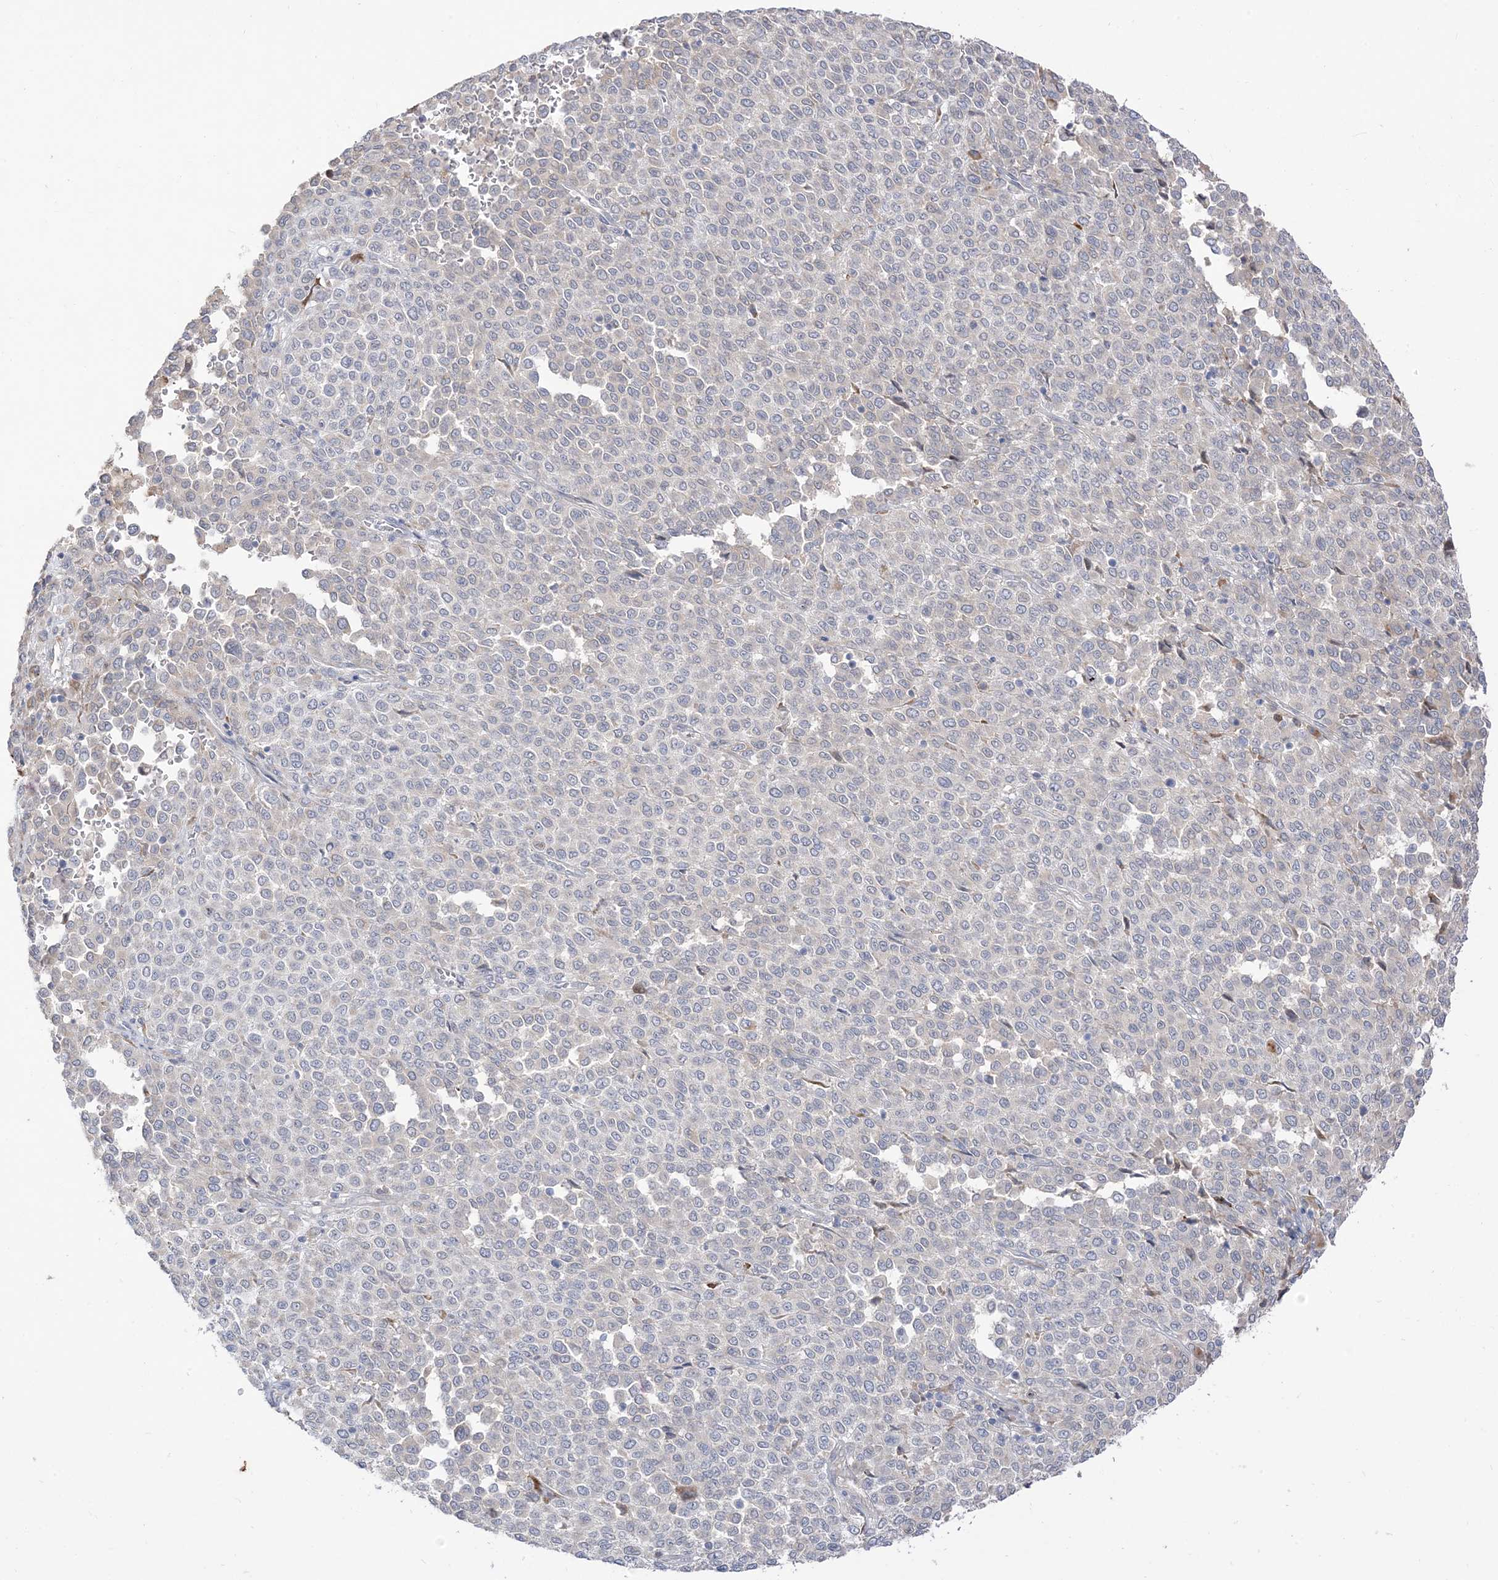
{"staining": {"intensity": "weak", "quantity": "<25%", "location": "cytoplasmic/membranous"}, "tissue": "melanoma", "cell_type": "Tumor cells", "image_type": "cancer", "snomed": [{"axis": "morphology", "description": "Malignant melanoma, Metastatic site"}, {"axis": "topography", "description": "Pancreas"}], "caption": "Immunohistochemistry (IHC) histopathology image of human malignant melanoma (metastatic site) stained for a protein (brown), which exhibits no expression in tumor cells.", "gene": "LOXL3", "patient": {"sex": "female", "age": 30}}